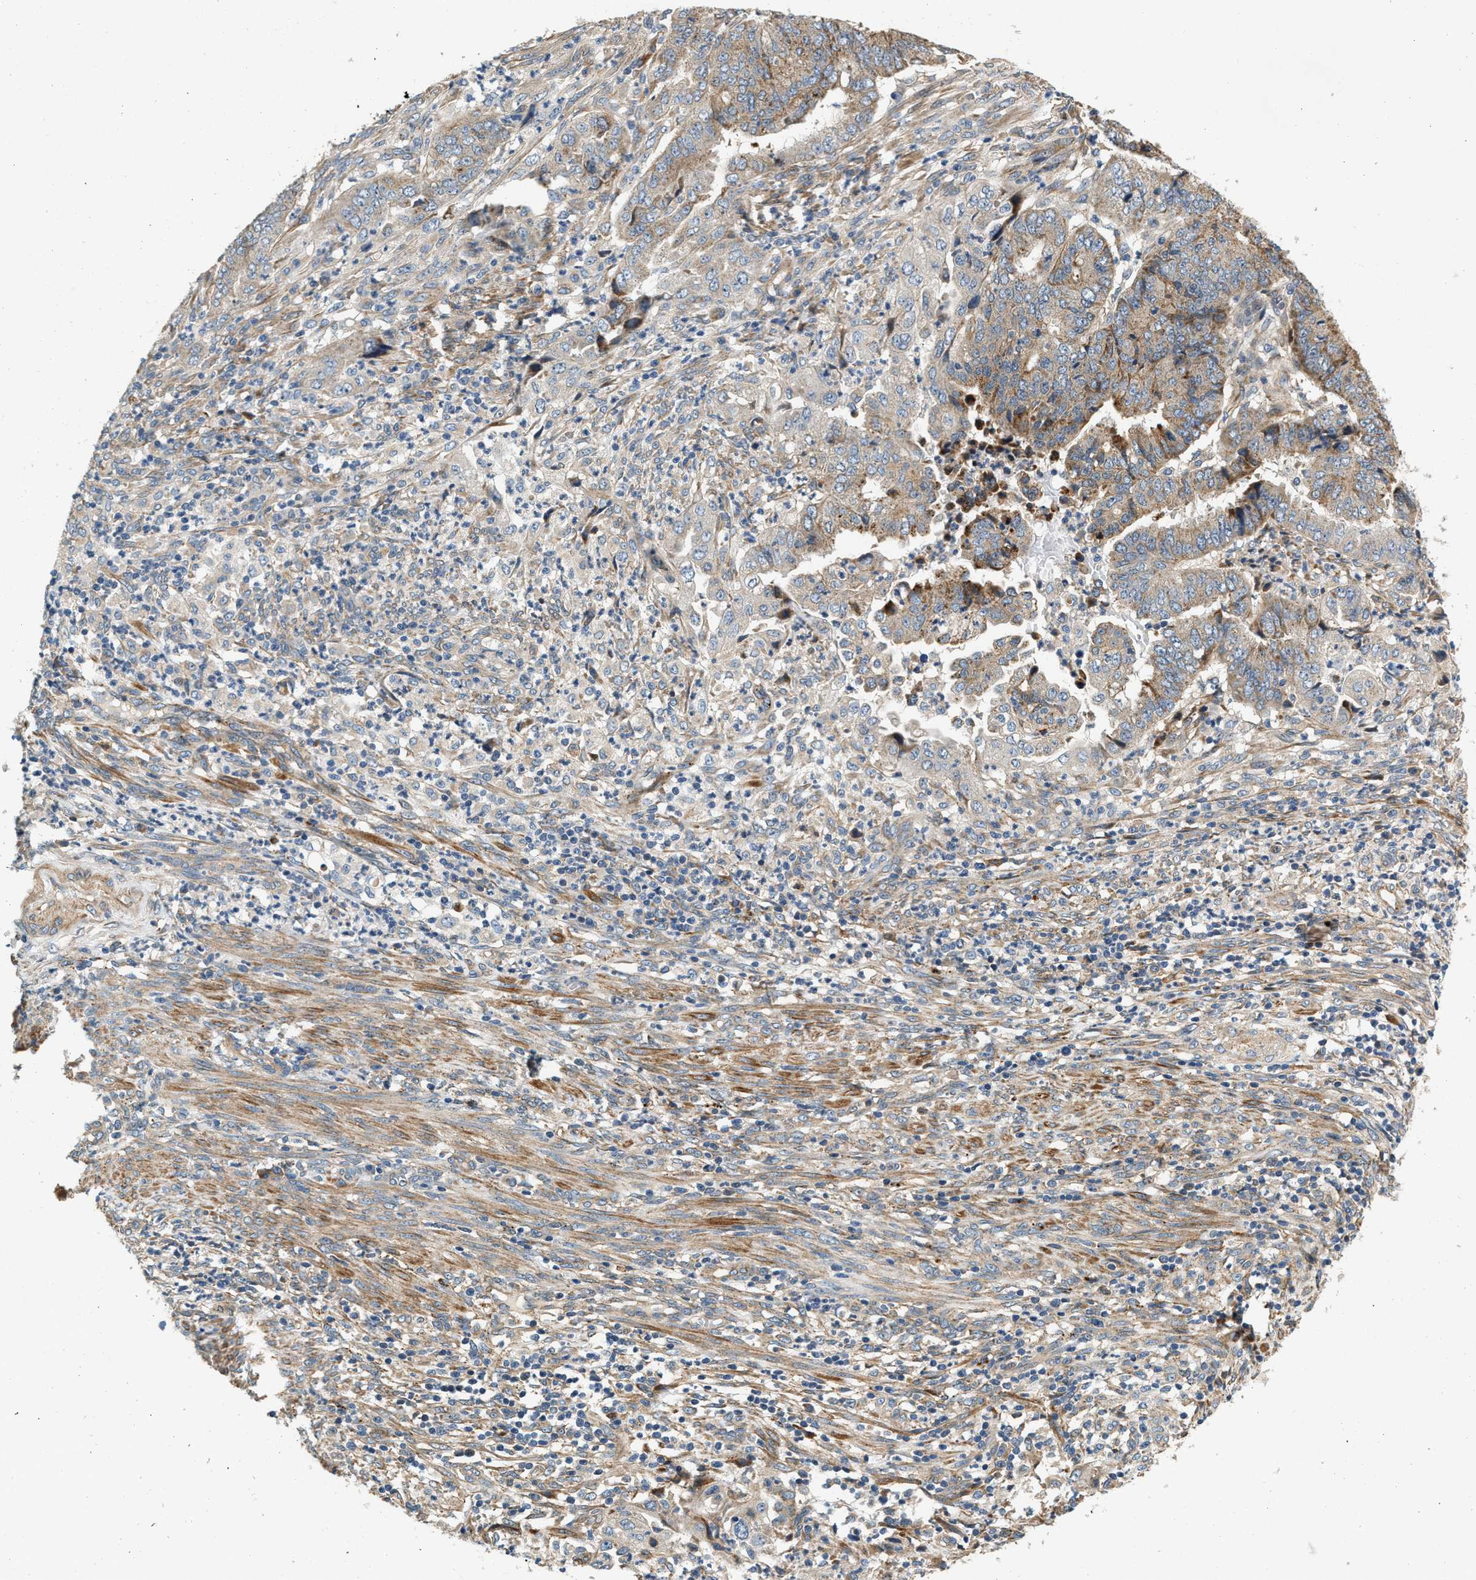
{"staining": {"intensity": "moderate", "quantity": ">75%", "location": "cytoplasmic/membranous"}, "tissue": "endometrial cancer", "cell_type": "Tumor cells", "image_type": "cancer", "snomed": [{"axis": "morphology", "description": "Adenocarcinoma, NOS"}, {"axis": "topography", "description": "Endometrium"}], "caption": "This is a histology image of IHC staining of endometrial cancer (adenocarcinoma), which shows moderate expression in the cytoplasmic/membranous of tumor cells.", "gene": "DUSP10", "patient": {"sex": "female", "age": 51}}